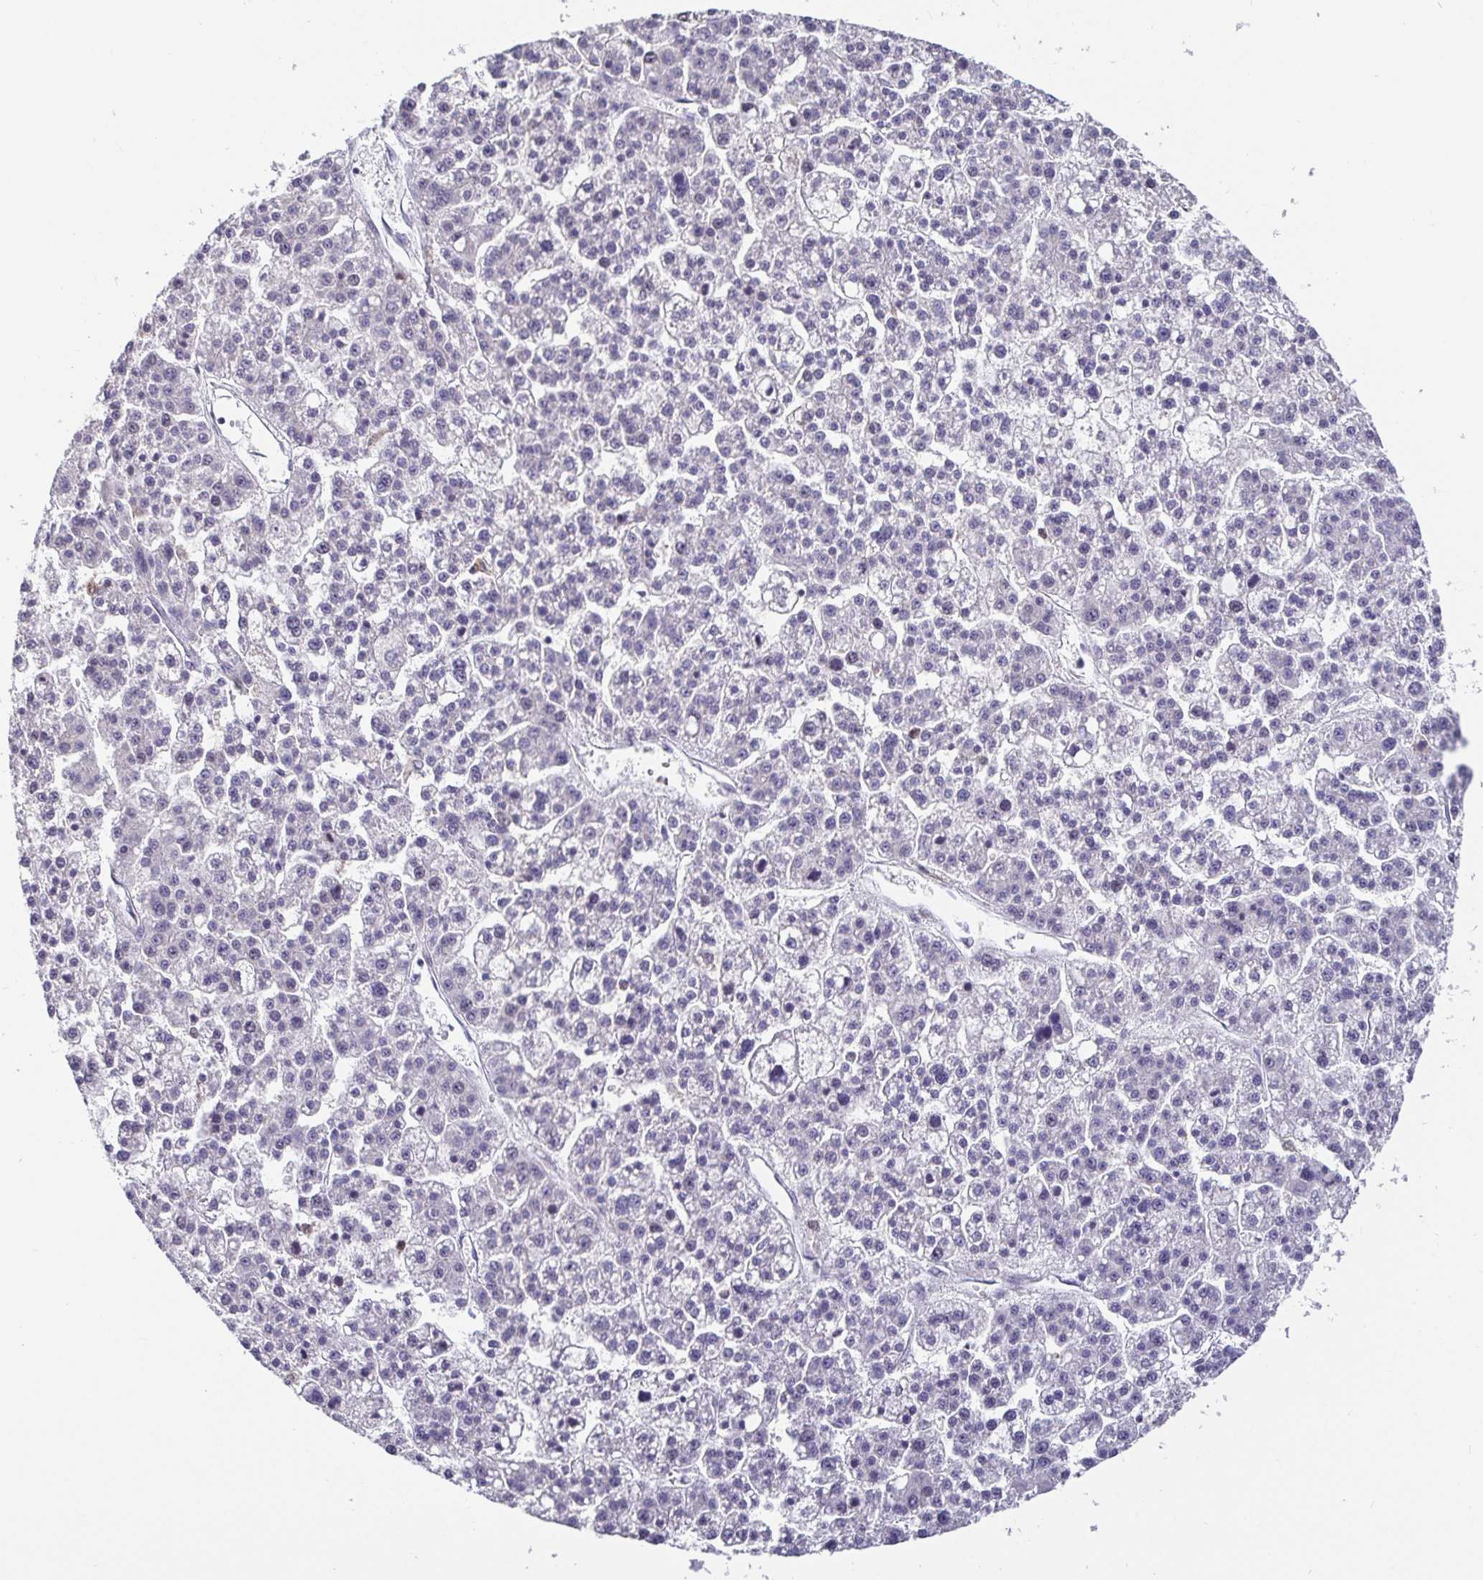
{"staining": {"intensity": "negative", "quantity": "none", "location": "none"}, "tissue": "liver cancer", "cell_type": "Tumor cells", "image_type": "cancer", "snomed": [{"axis": "morphology", "description": "Carcinoma, Hepatocellular, NOS"}, {"axis": "topography", "description": "Liver"}], "caption": "The micrograph exhibits no staining of tumor cells in liver cancer (hepatocellular carcinoma). The staining was performed using DAB (3,3'-diaminobenzidine) to visualize the protein expression in brown, while the nuclei were stained in blue with hematoxylin (Magnification: 20x).", "gene": "ANLN", "patient": {"sex": "female", "age": 58}}